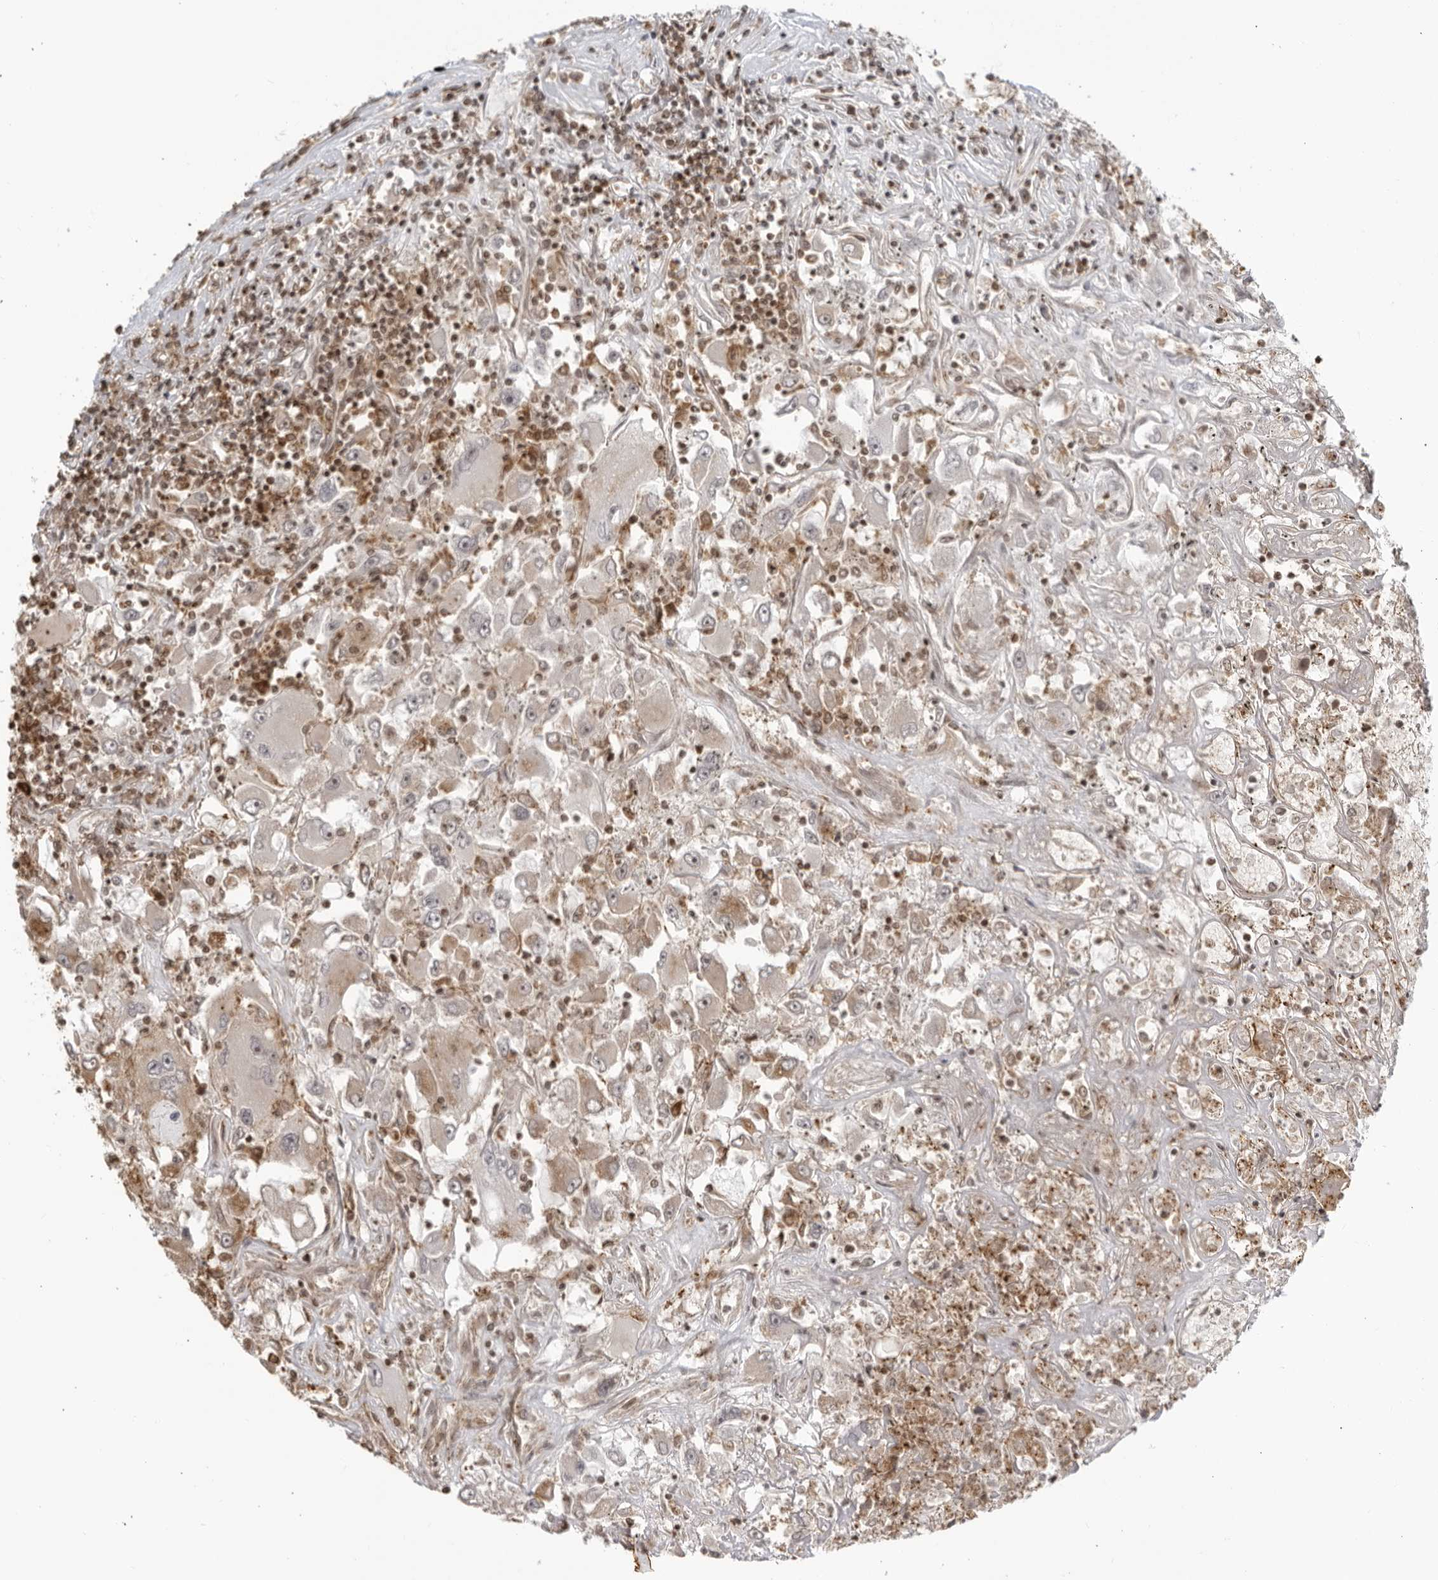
{"staining": {"intensity": "weak", "quantity": "25%-75%", "location": "cytoplasmic/membranous"}, "tissue": "renal cancer", "cell_type": "Tumor cells", "image_type": "cancer", "snomed": [{"axis": "morphology", "description": "Adenocarcinoma, NOS"}, {"axis": "topography", "description": "Kidney"}], "caption": "Renal cancer stained with DAB IHC demonstrates low levels of weak cytoplasmic/membranous expression in about 25%-75% of tumor cells. (DAB (3,3'-diaminobenzidine) IHC with brightfield microscopy, high magnification).", "gene": "TCF21", "patient": {"sex": "female", "age": 52}}